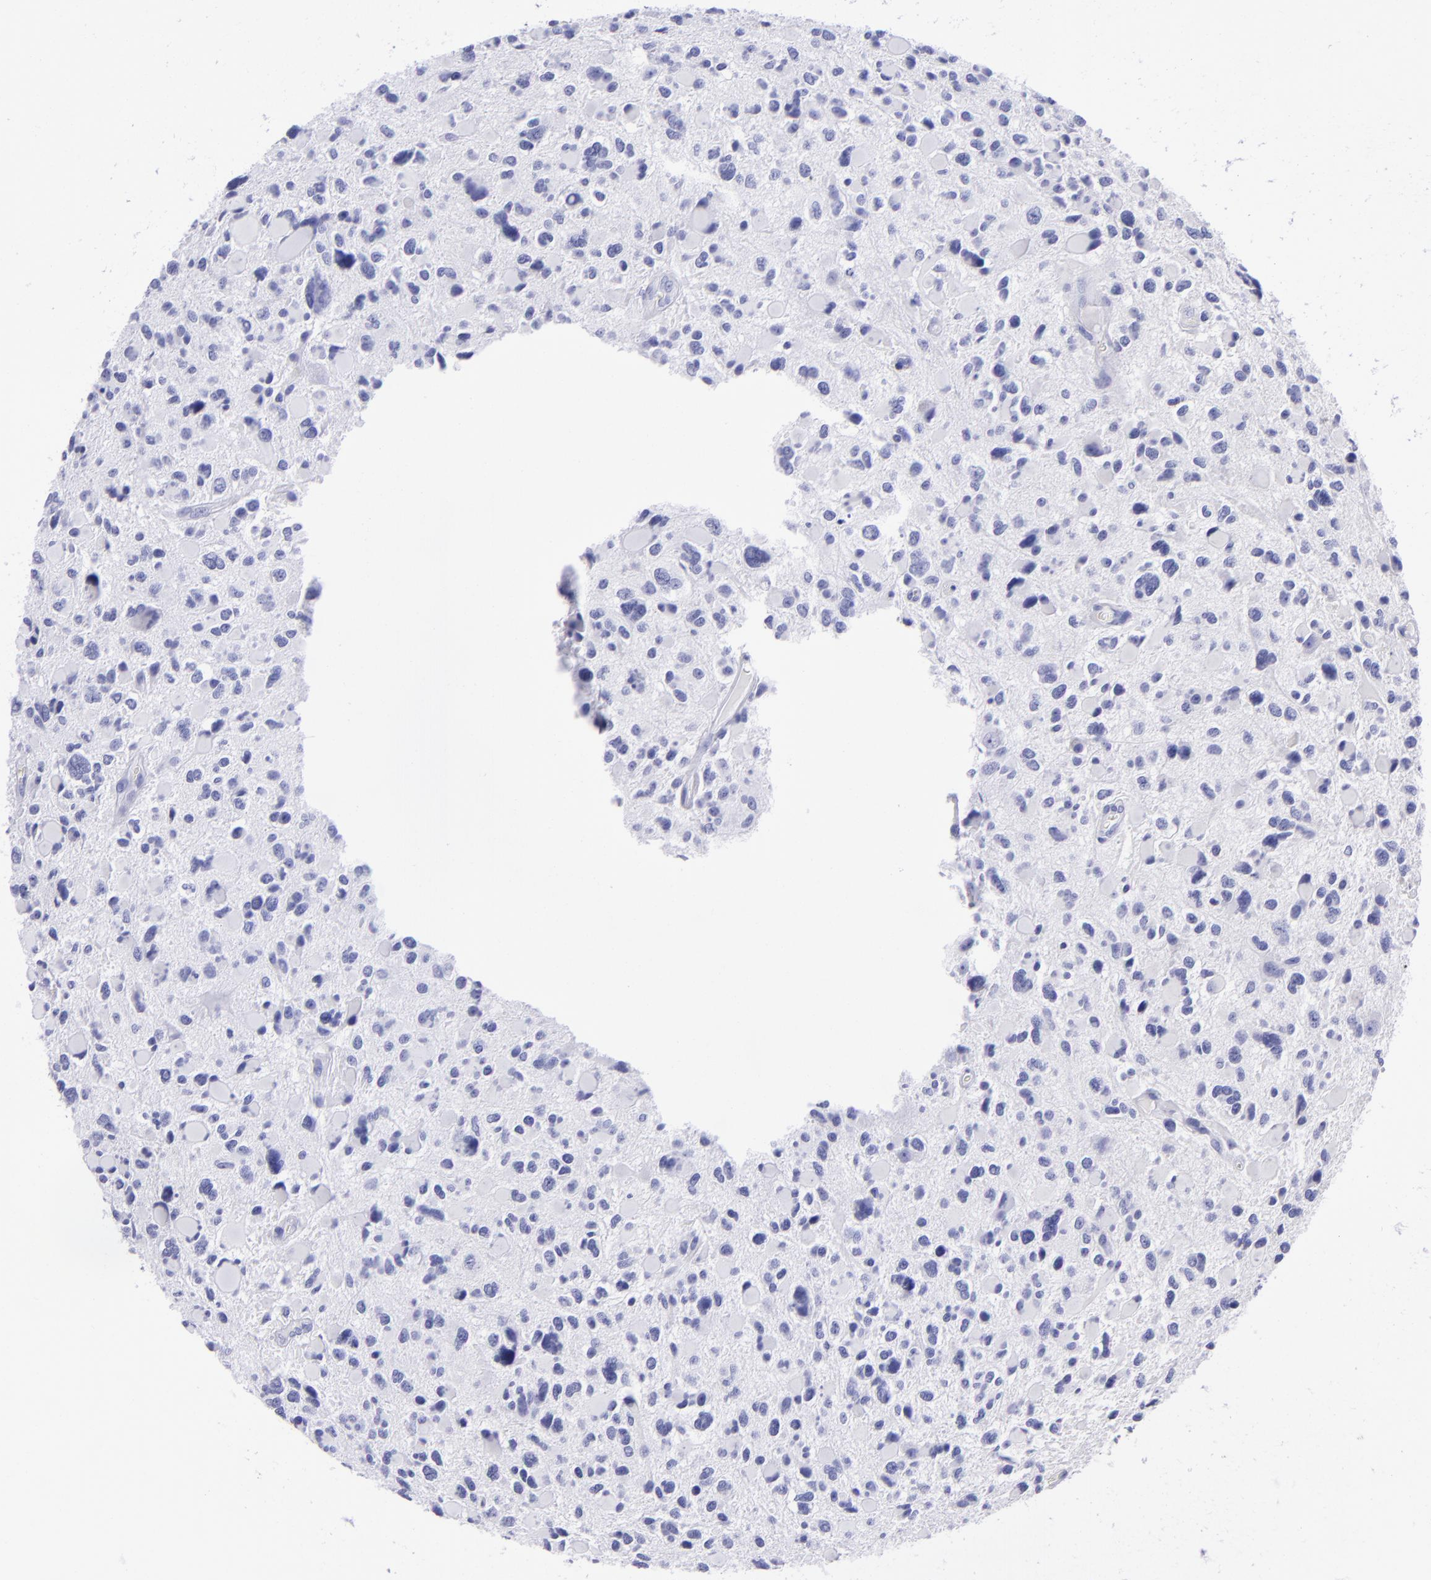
{"staining": {"intensity": "negative", "quantity": "none", "location": "none"}, "tissue": "glioma", "cell_type": "Tumor cells", "image_type": "cancer", "snomed": [{"axis": "morphology", "description": "Glioma, malignant, High grade"}, {"axis": "topography", "description": "Brain"}], "caption": "This is a histopathology image of IHC staining of glioma, which shows no positivity in tumor cells.", "gene": "TYRP1", "patient": {"sex": "female", "age": 37}}